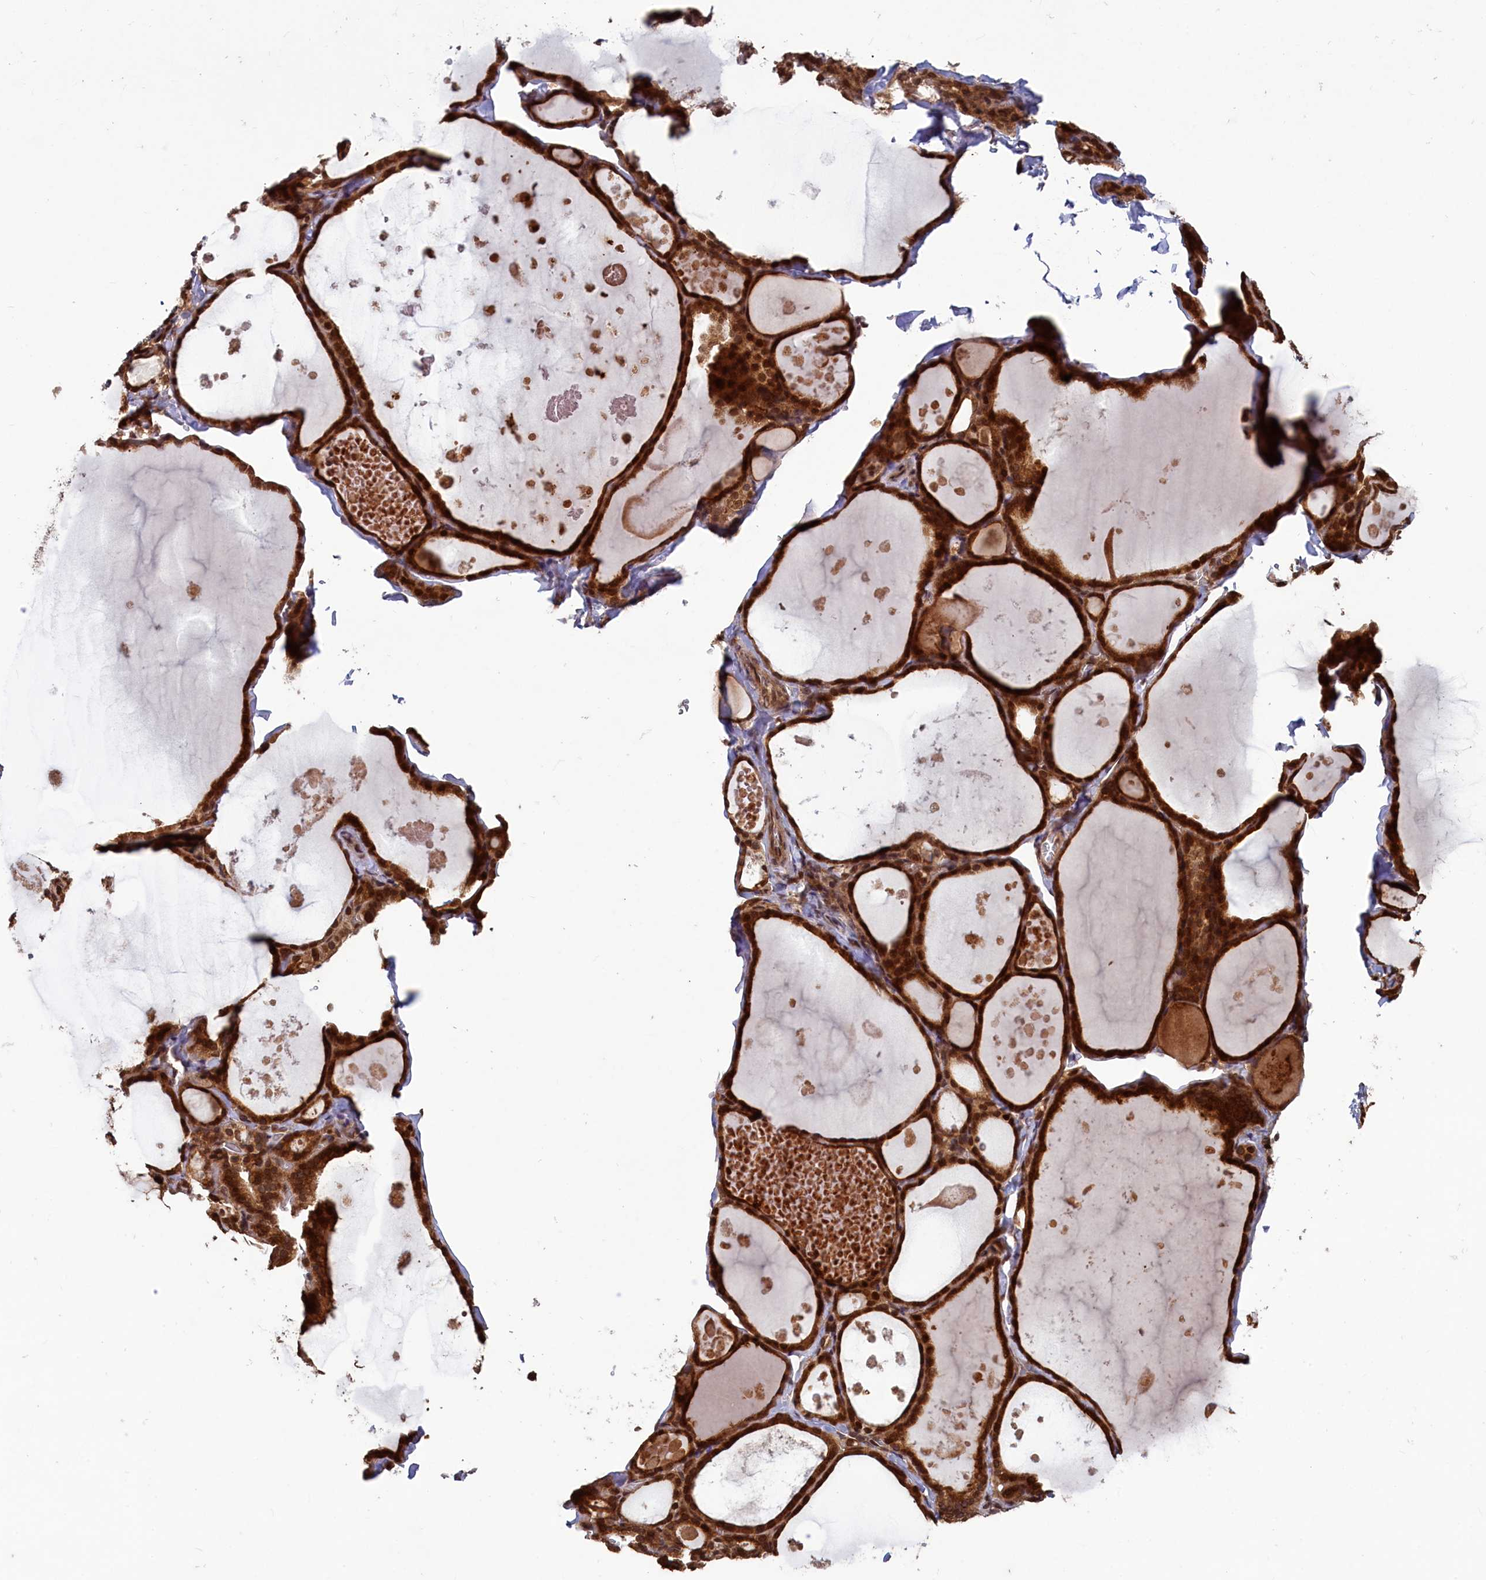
{"staining": {"intensity": "strong", "quantity": ">75%", "location": "cytoplasmic/membranous,nuclear"}, "tissue": "thyroid gland", "cell_type": "Glandular cells", "image_type": "normal", "snomed": [{"axis": "morphology", "description": "Normal tissue, NOS"}, {"axis": "topography", "description": "Thyroid gland"}], "caption": "High-magnification brightfield microscopy of unremarkable thyroid gland stained with DAB (brown) and counterstained with hematoxylin (blue). glandular cells exhibit strong cytoplasmic/membranous,nuclear staining is seen in approximately>75% of cells. The staining was performed using DAB (3,3'-diaminobenzidine) to visualize the protein expression in brown, while the nuclei were stained in blue with hematoxylin (Magnification: 20x).", "gene": "NAE1", "patient": {"sex": "male", "age": 56}}